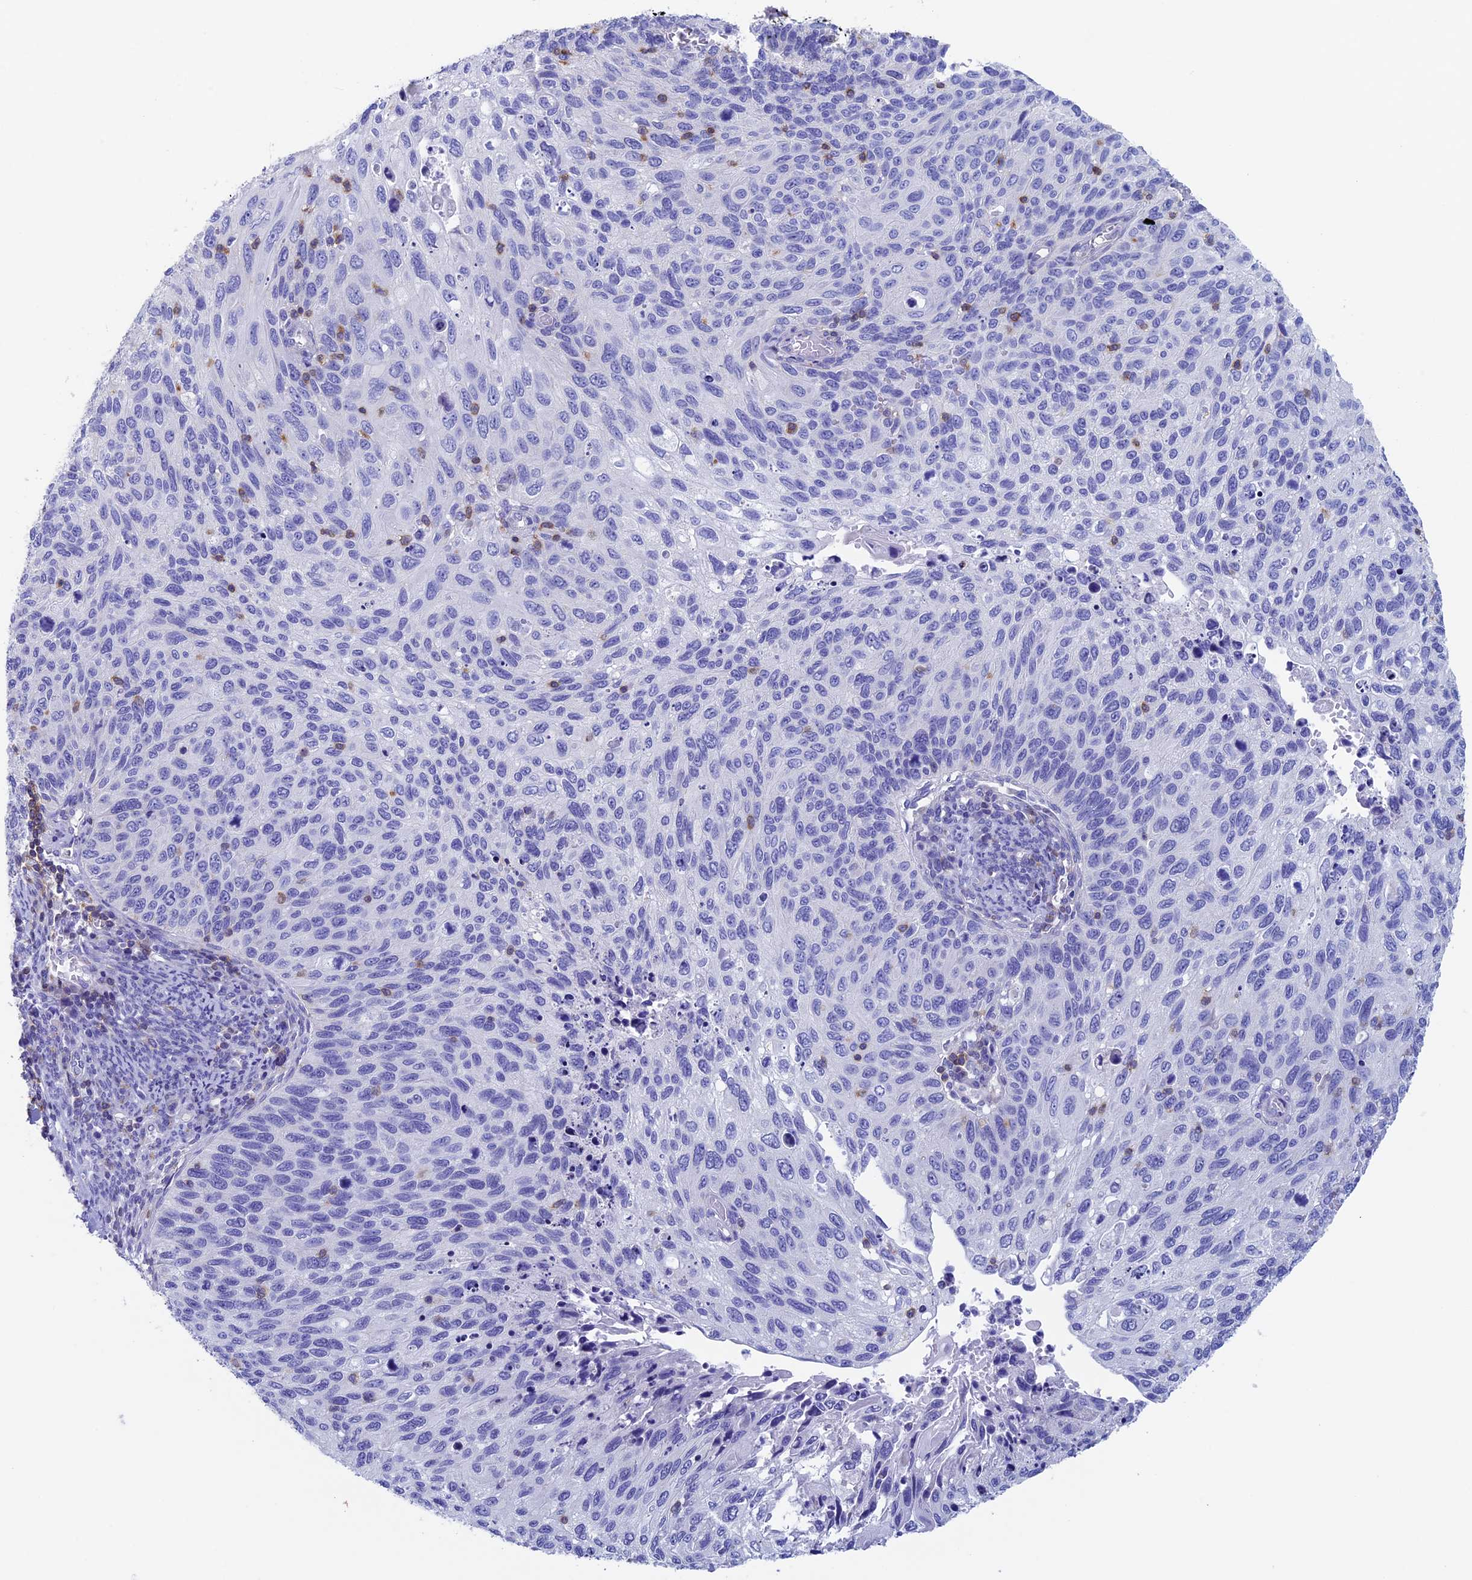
{"staining": {"intensity": "negative", "quantity": "none", "location": "none"}, "tissue": "cervical cancer", "cell_type": "Tumor cells", "image_type": "cancer", "snomed": [{"axis": "morphology", "description": "Squamous cell carcinoma, NOS"}, {"axis": "topography", "description": "Cervix"}], "caption": "Tumor cells show no significant protein staining in cervical cancer (squamous cell carcinoma).", "gene": "SEPTIN1", "patient": {"sex": "female", "age": 70}}